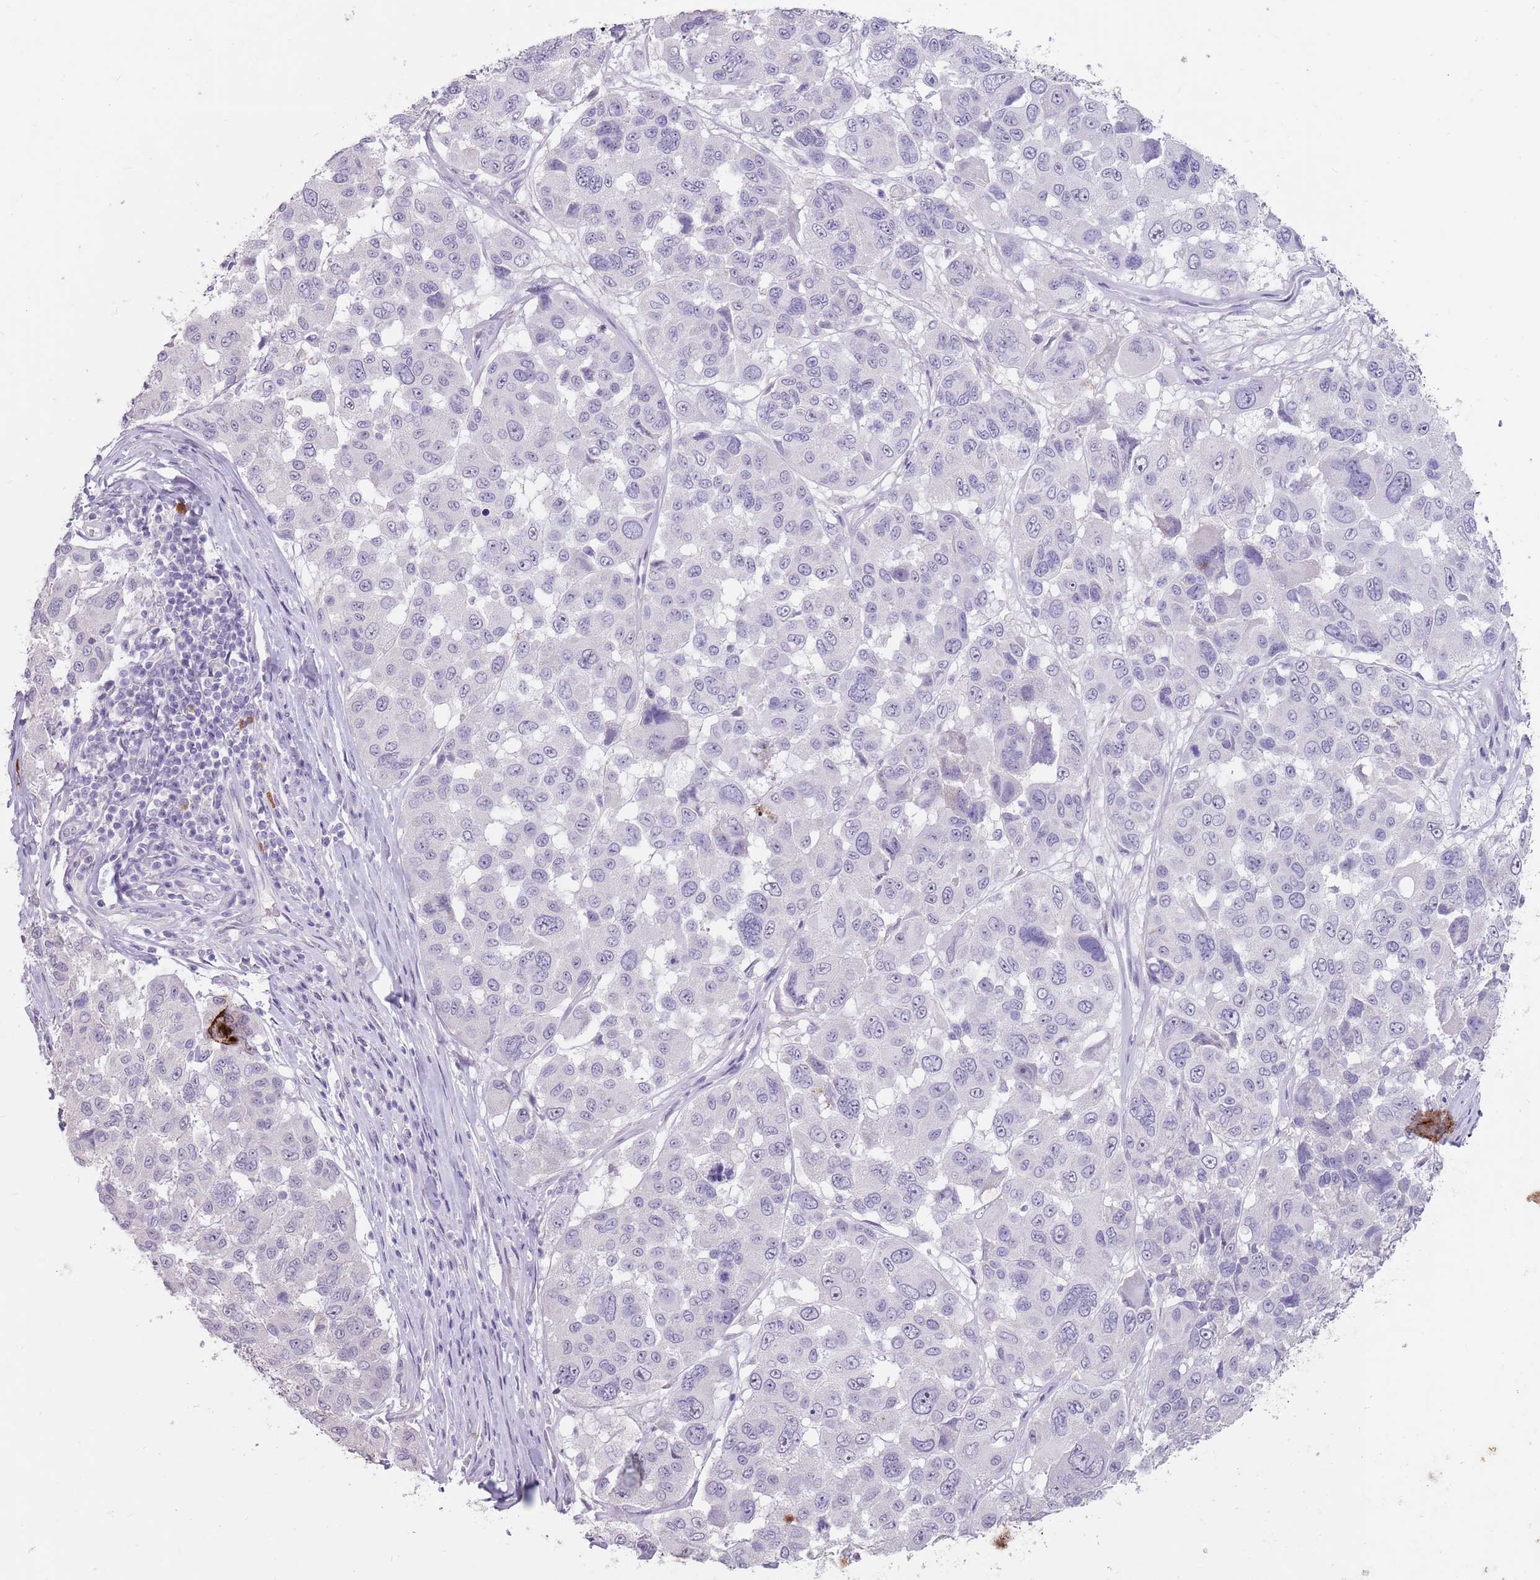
{"staining": {"intensity": "negative", "quantity": "none", "location": "none"}, "tissue": "melanoma", "cell_type": "Tumor cells", "image_type": "cancer", "snomed": [{"axis": "morphology", "description": "Malignant melanoma, NOS"}, {"axis": "topography", "description": "Skin"}], "caption": "The histopathology image shows no staining of tumor cells in melanoma.", "gene": "STYK1", "patient": {"sex": "female", "age": 66}}